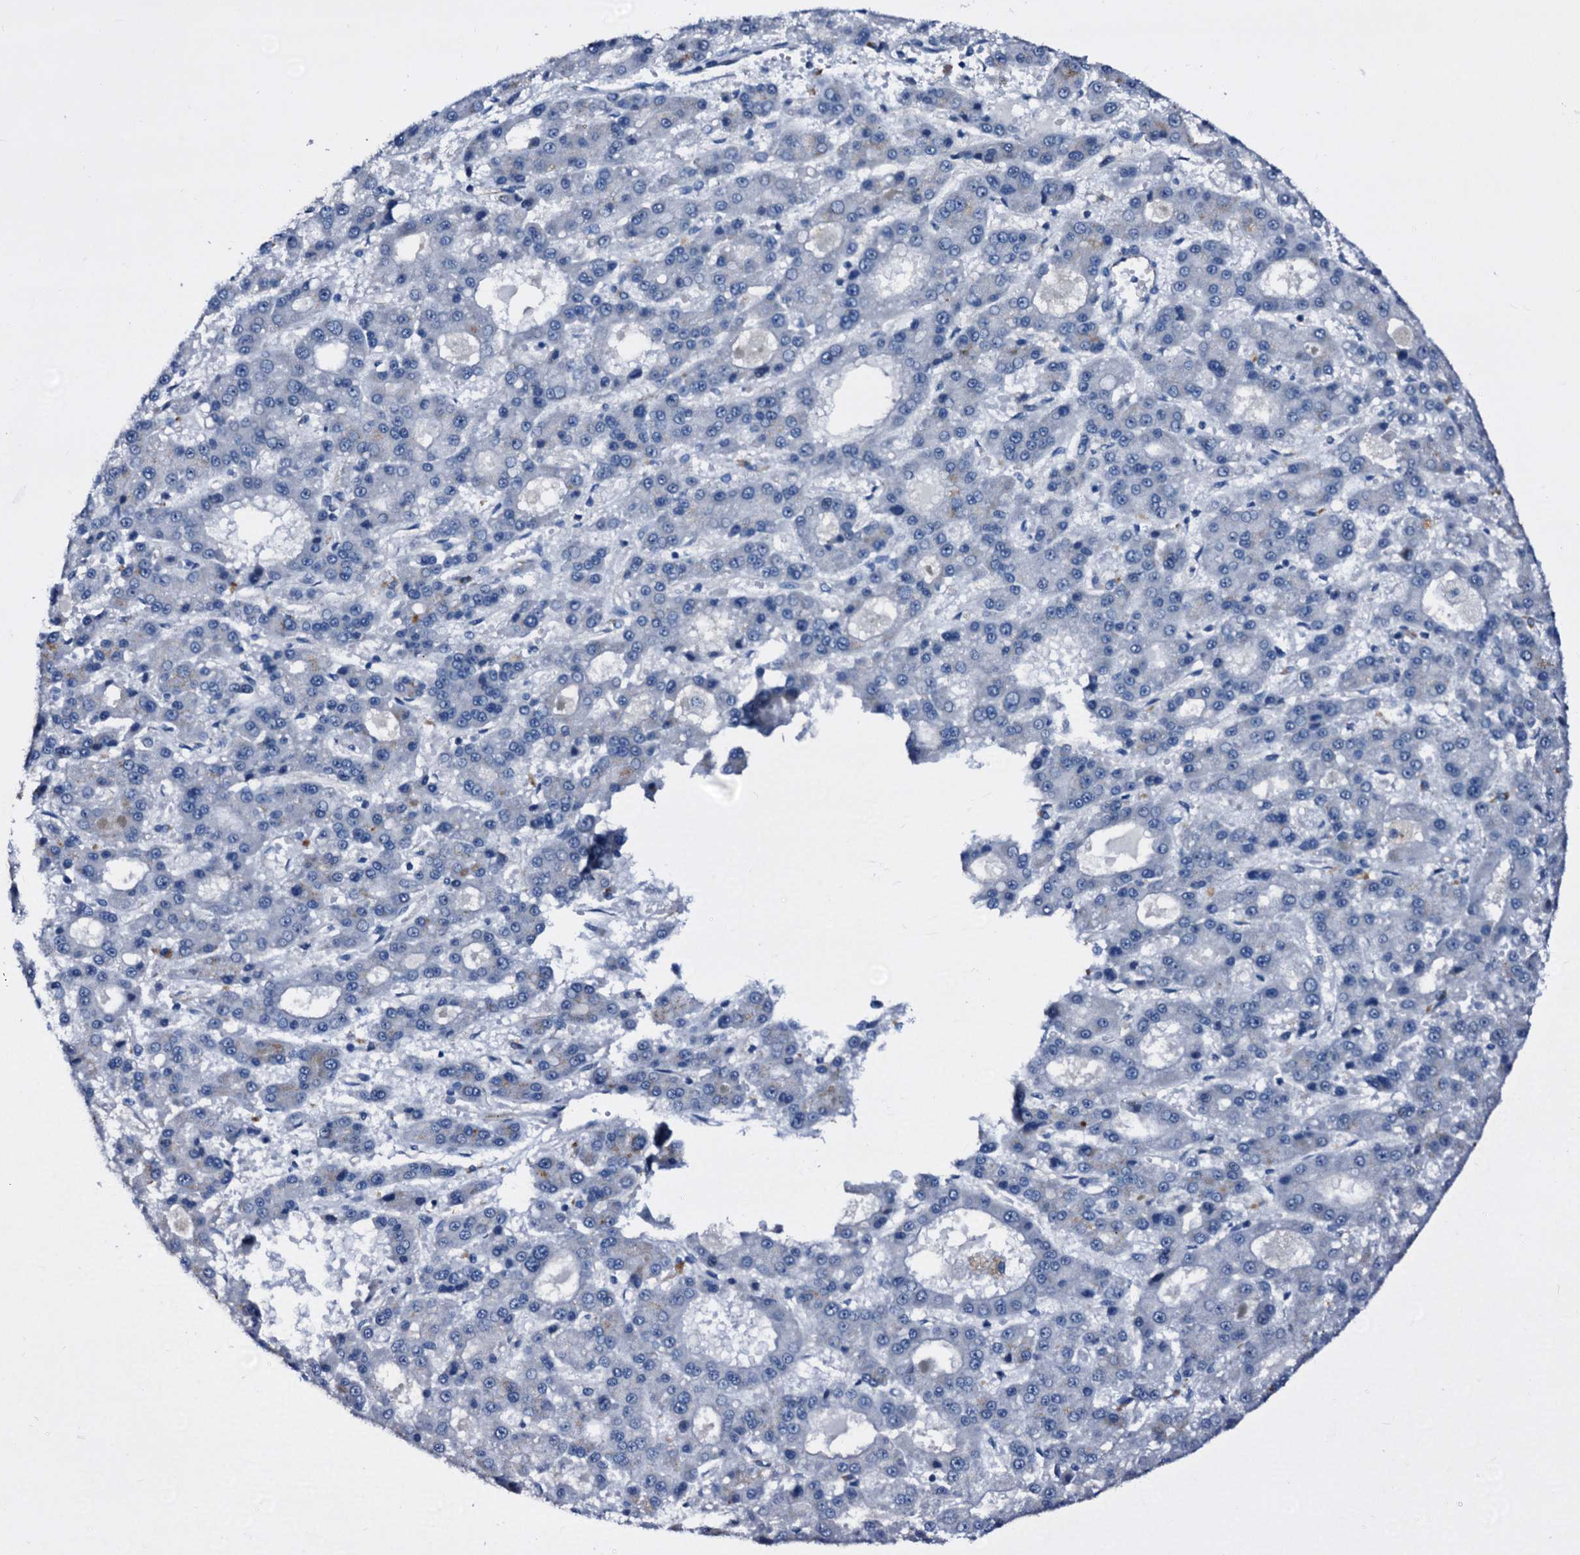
{"staining": {"intensity": "negative", "quantity": "none", "location": "none"}, "tissue": "liver cancer", "cell_type": "Tumor cells", "image_type": "cancer", "snomed": [{"axis": "morphology", "description": "Carcinoma, Hepatocellular, NOS"}, {"axis": "topography", "description": "Liver"}], "caption": "An image of liver cancer (hepatocellular carcinoma) stained for a protein shows no brown staining in tumor cells.", "gene": "EMG1", "patient": {"sex": "male", "age": 70}}